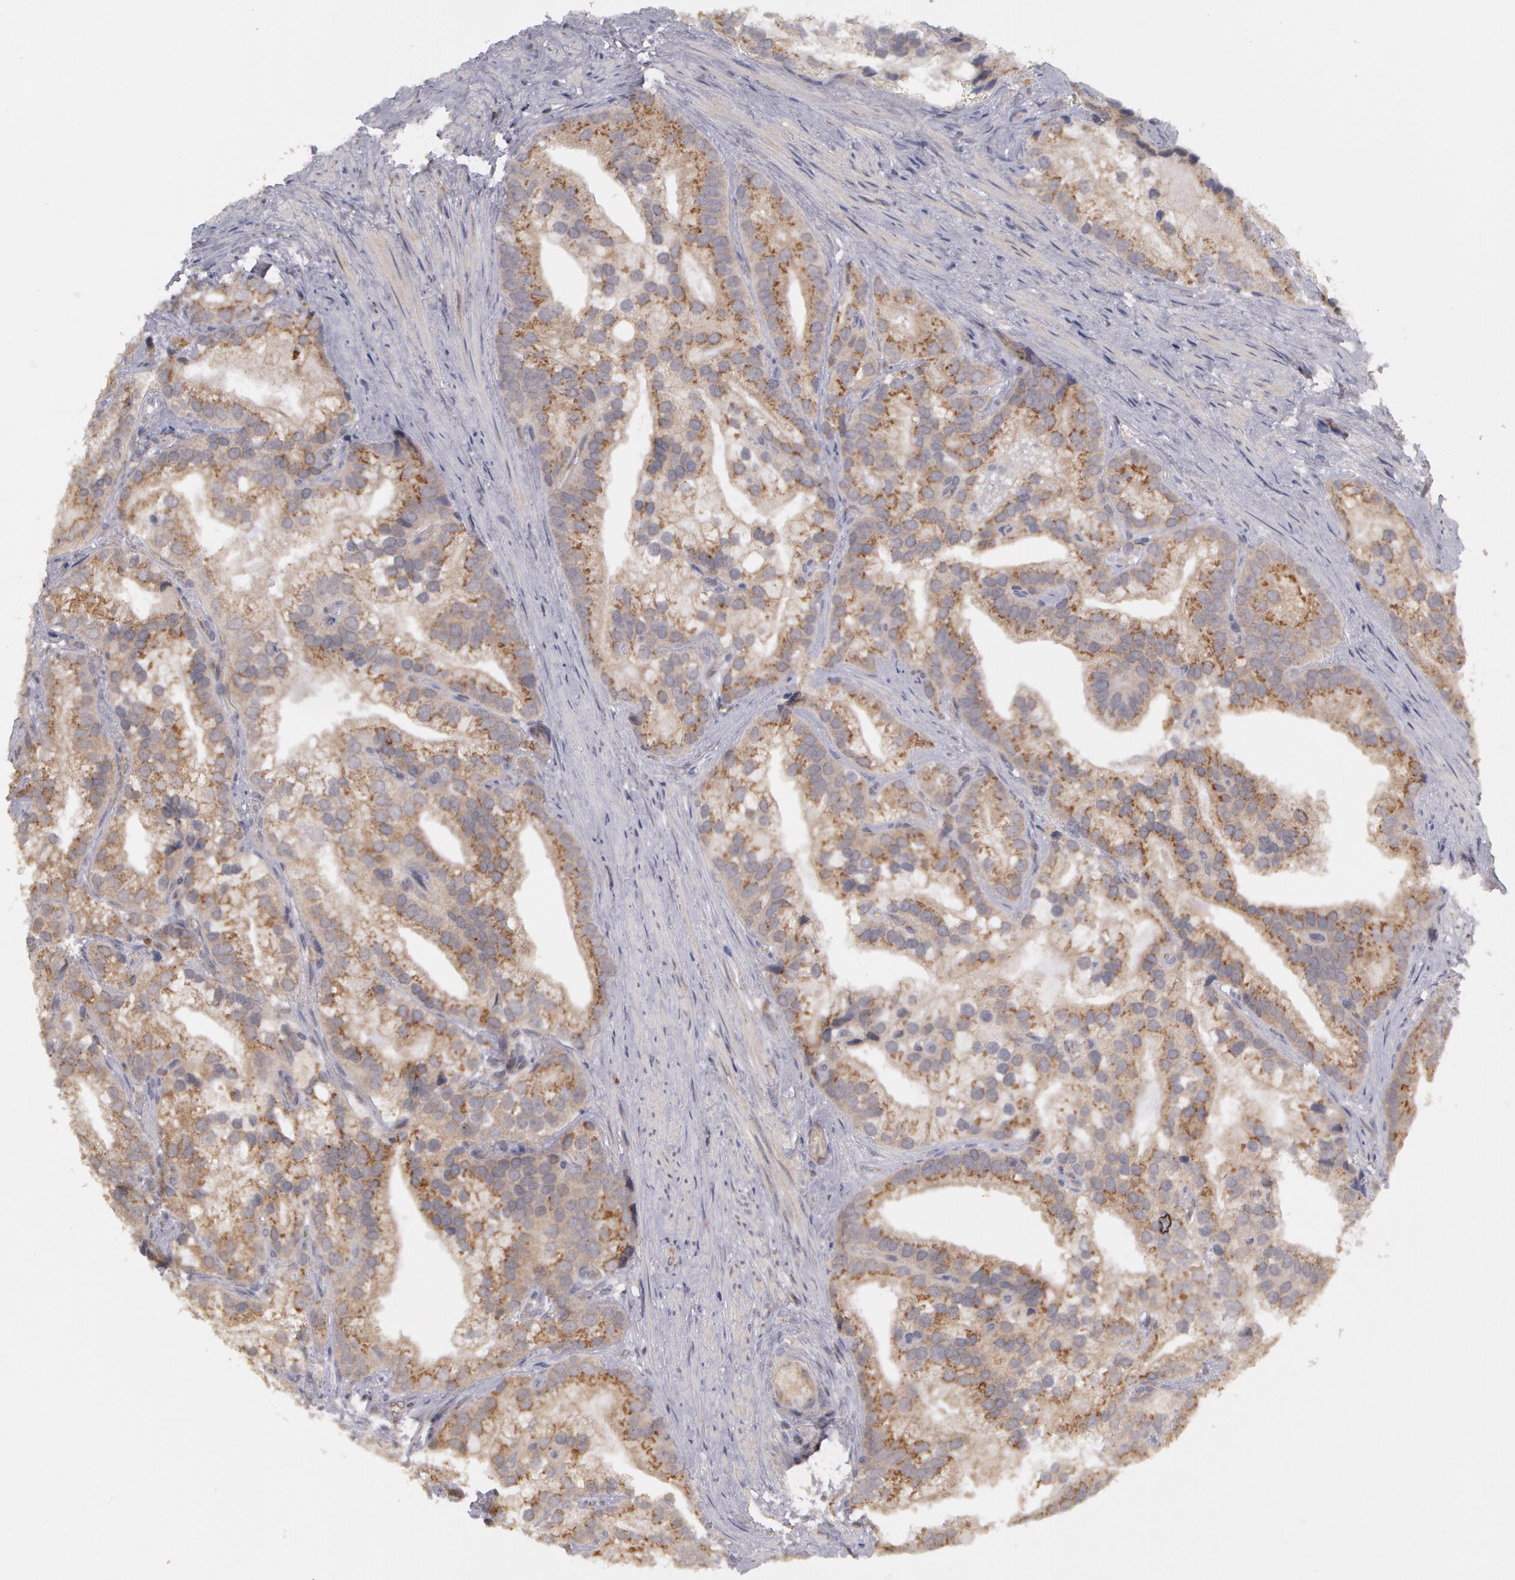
{"staining": {"intensity": "moderate", "quantity": ">75%", "location": "cytoplasmic/membranous"}, "tissue": "prostate cancer", "cell_type": "Tumor cells", "image_type": "cancer", "snomed": [{"axis": "morphology", "description": "Adenocarcinoma, Low grade"}, {"axis": "topography", "description": "Prostate"}], "caption": "Immunohistochemical staining of prostate cancer demonstrates medium levels of moderate cytoplasmic/membranous protein expression in about >75% of tumor cells.", "gene": "STX5", "patient": {"sex": "male", "age": 71}}